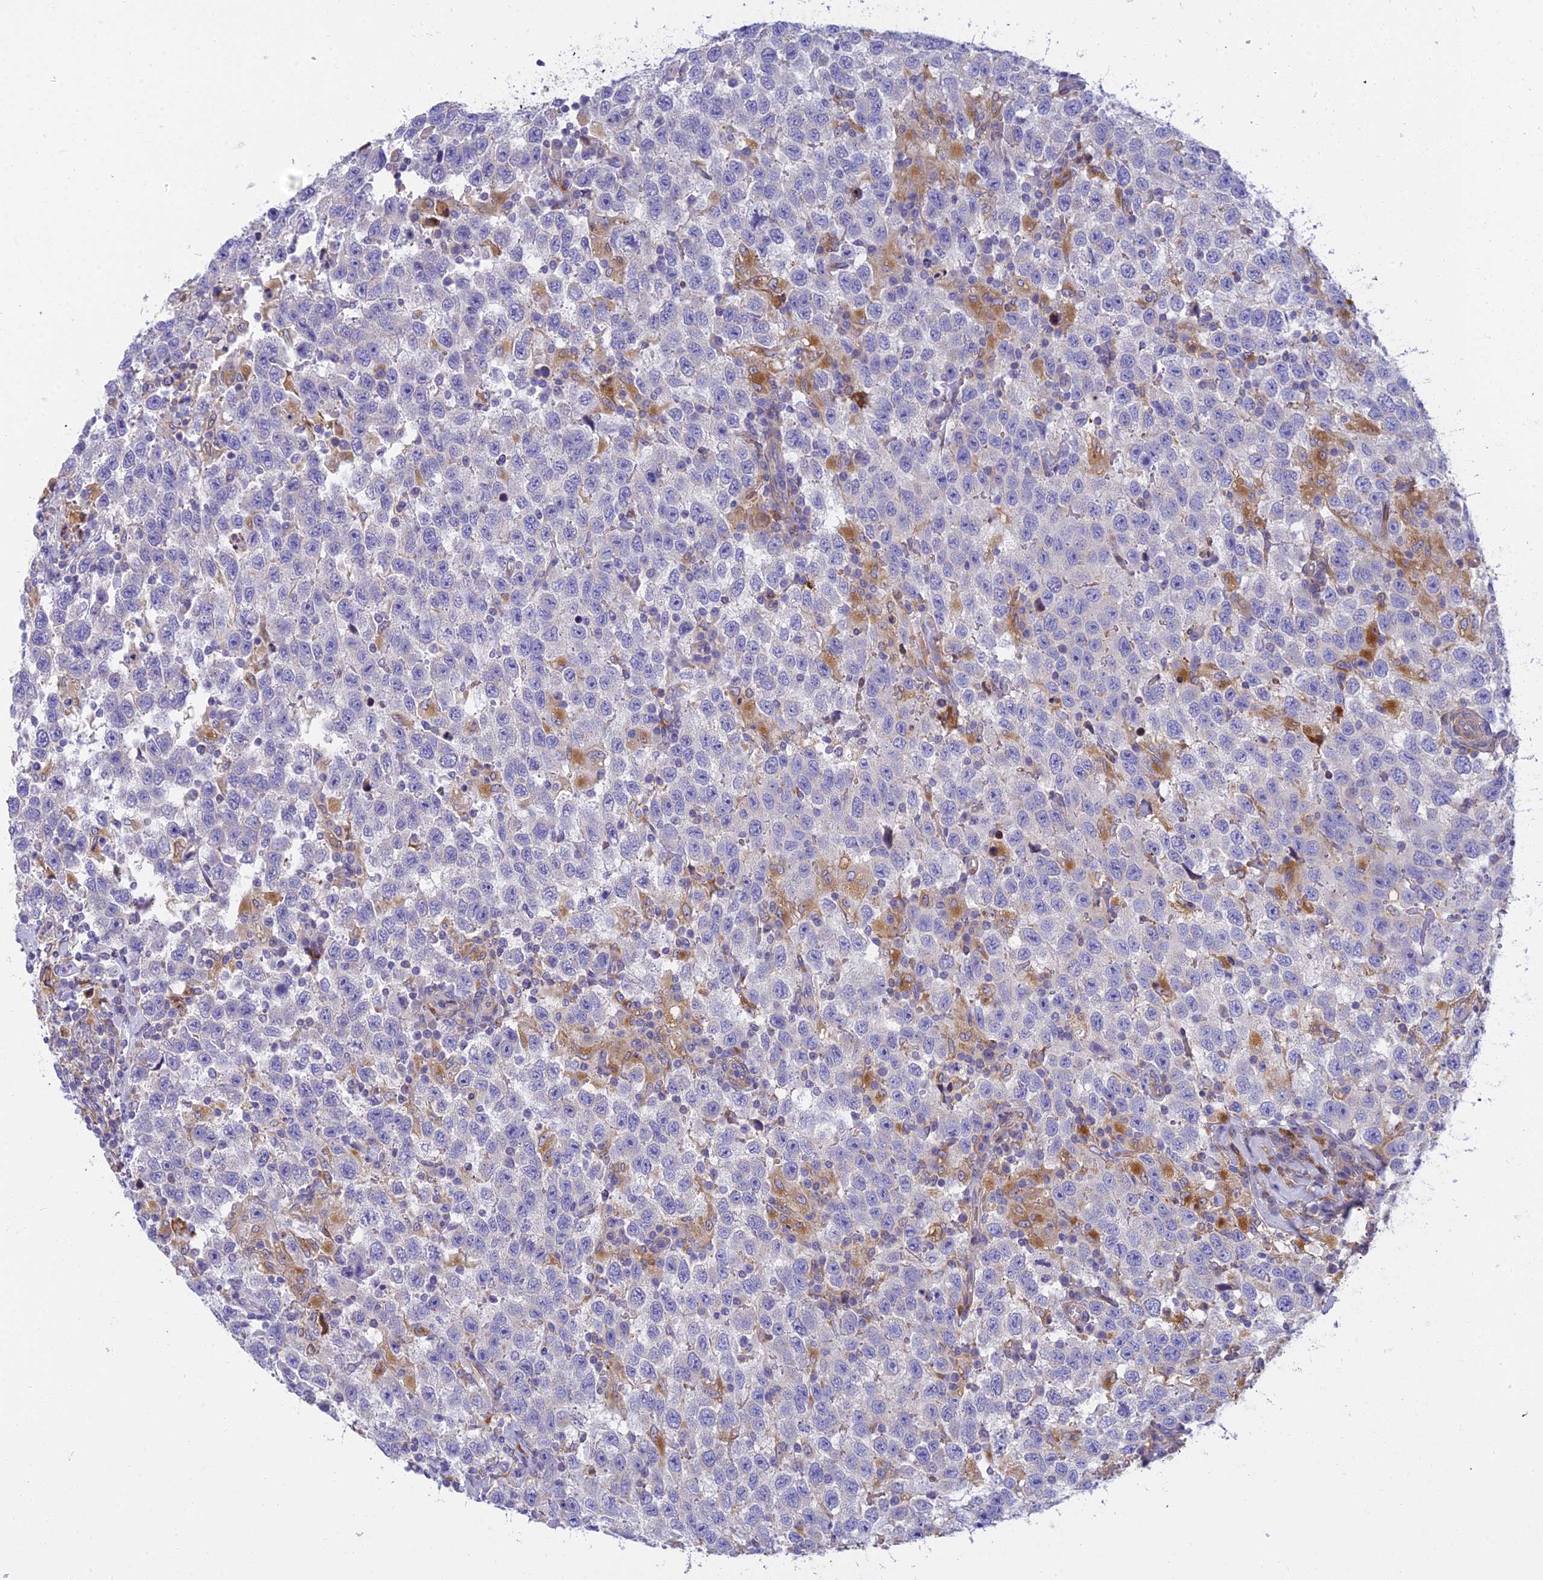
{"staining": {"intensity": "negative", "quantity": "none", "location": "none"}, "tissue": "testis cancer", "cell_type": "Tumor cells", "image_type": "cancer", "snomed": [{"axis": "morphology", "description": "Seminoma, NOS"}, {"axis": "topography", "description": "Testis"}], "caption": "Protein analysis of testis seminoma shows no significant staining in tumor cells. The staining is performed using DAB (3,3'-diaminobenzidine) brown chromogen with nuclei counter-stained in using hematoxylin.", "gene": "CLCN7", "patient": {"sex": "male", "age": 41}}